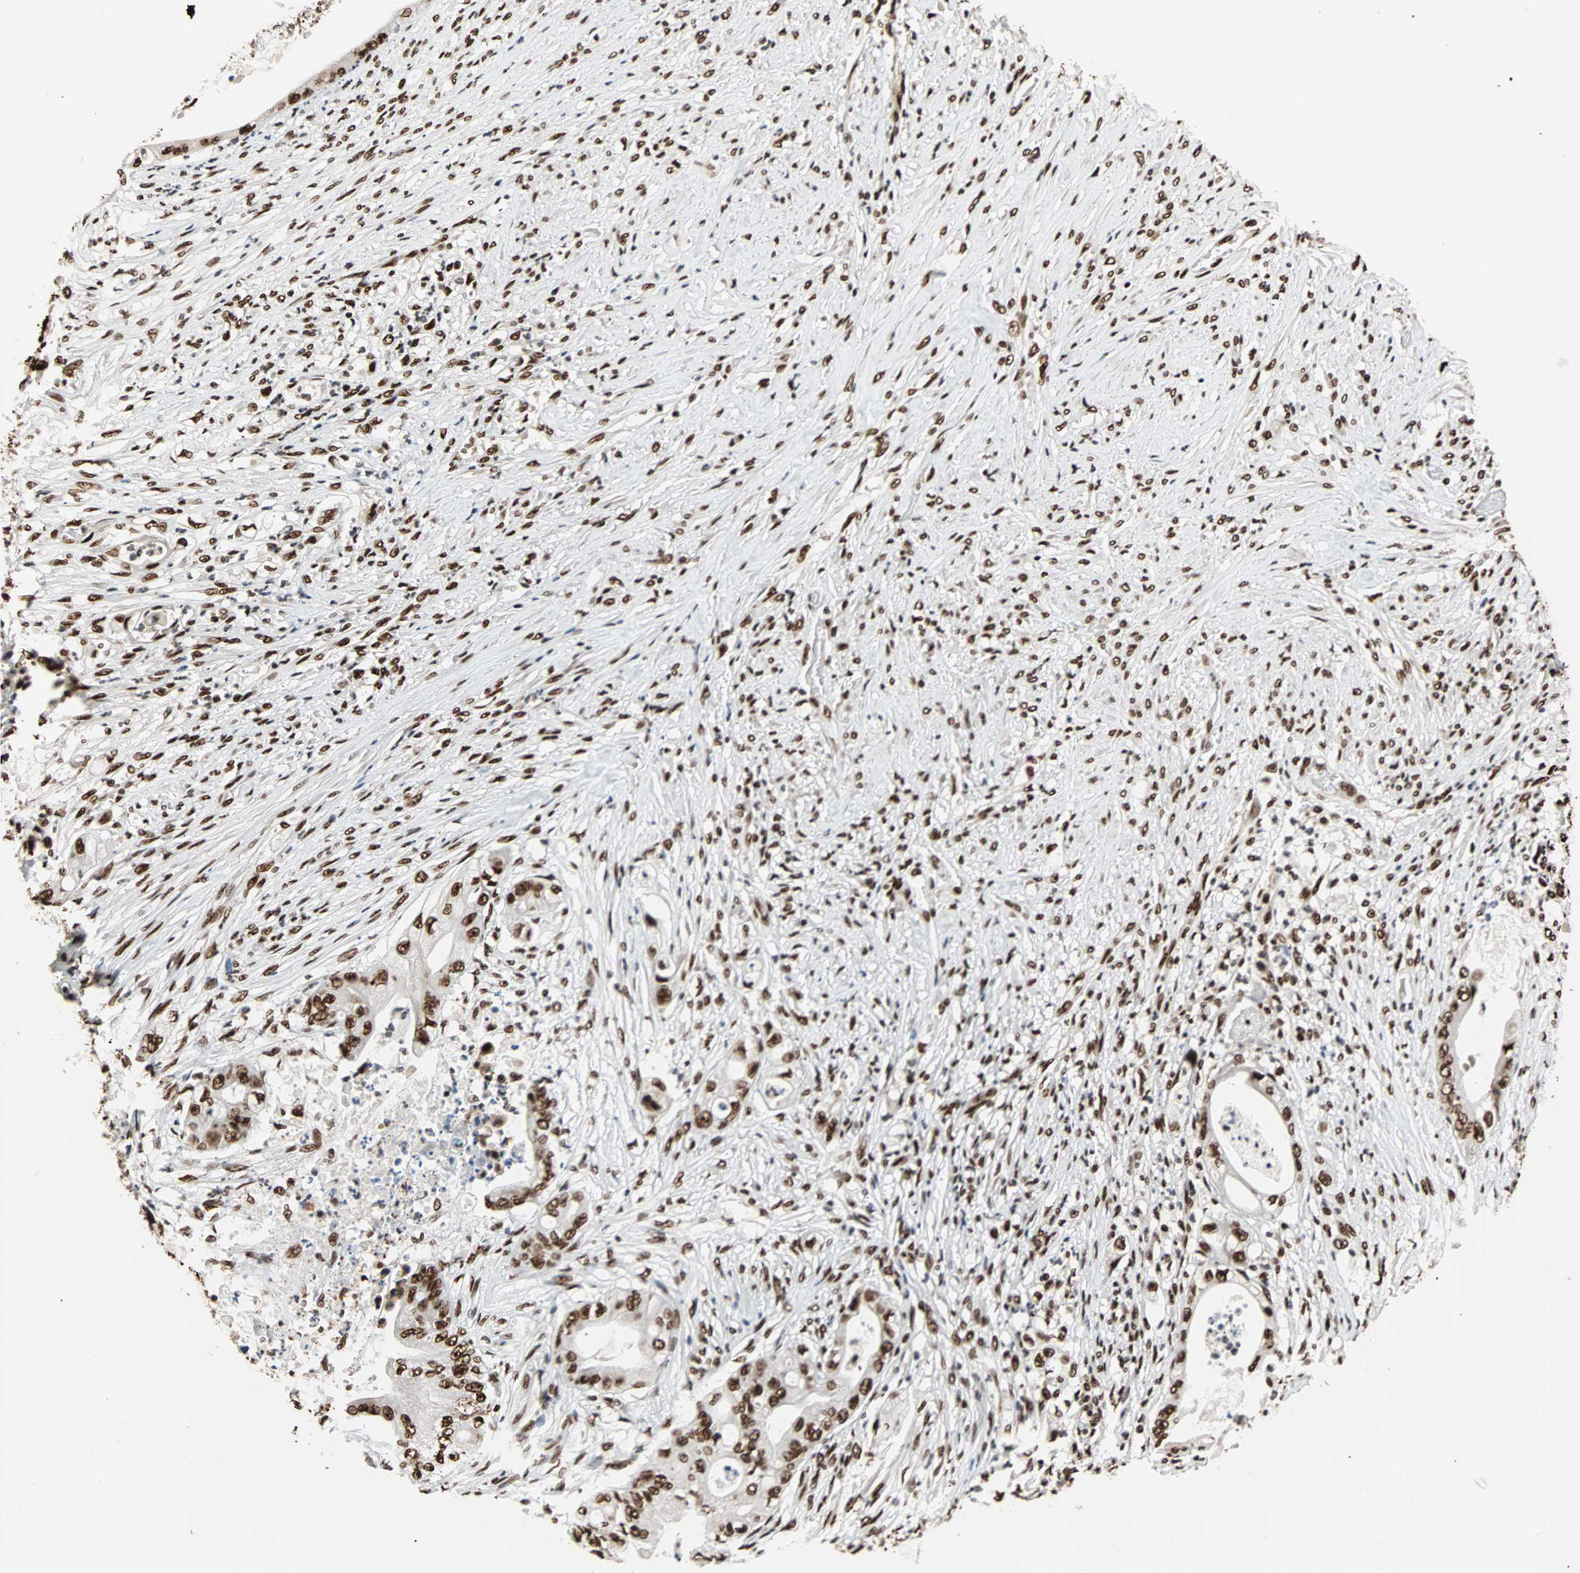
{"staining": {"intensity": "strong", "quantity": ">75%", "location": "nuclear"}, "tissue": "stomach cancer", "cell_type": "Tumor cells", "image_type": "cancer", "snomed": [{"axis": "morphology", "description": "Adenocarcinoma, NOS"}, {"axis": "topography", "description": "Stomach"}], "caption": "Immunohistochemistry (DAB (3,3'-diaminobenzidine)) staining of human adenocarcinoma (stomach) shows strong nuclear protein staining in approximately >75% of tumor cells.", "gene": "ILF2", "patient": {"sex": "female", "age": 73}}